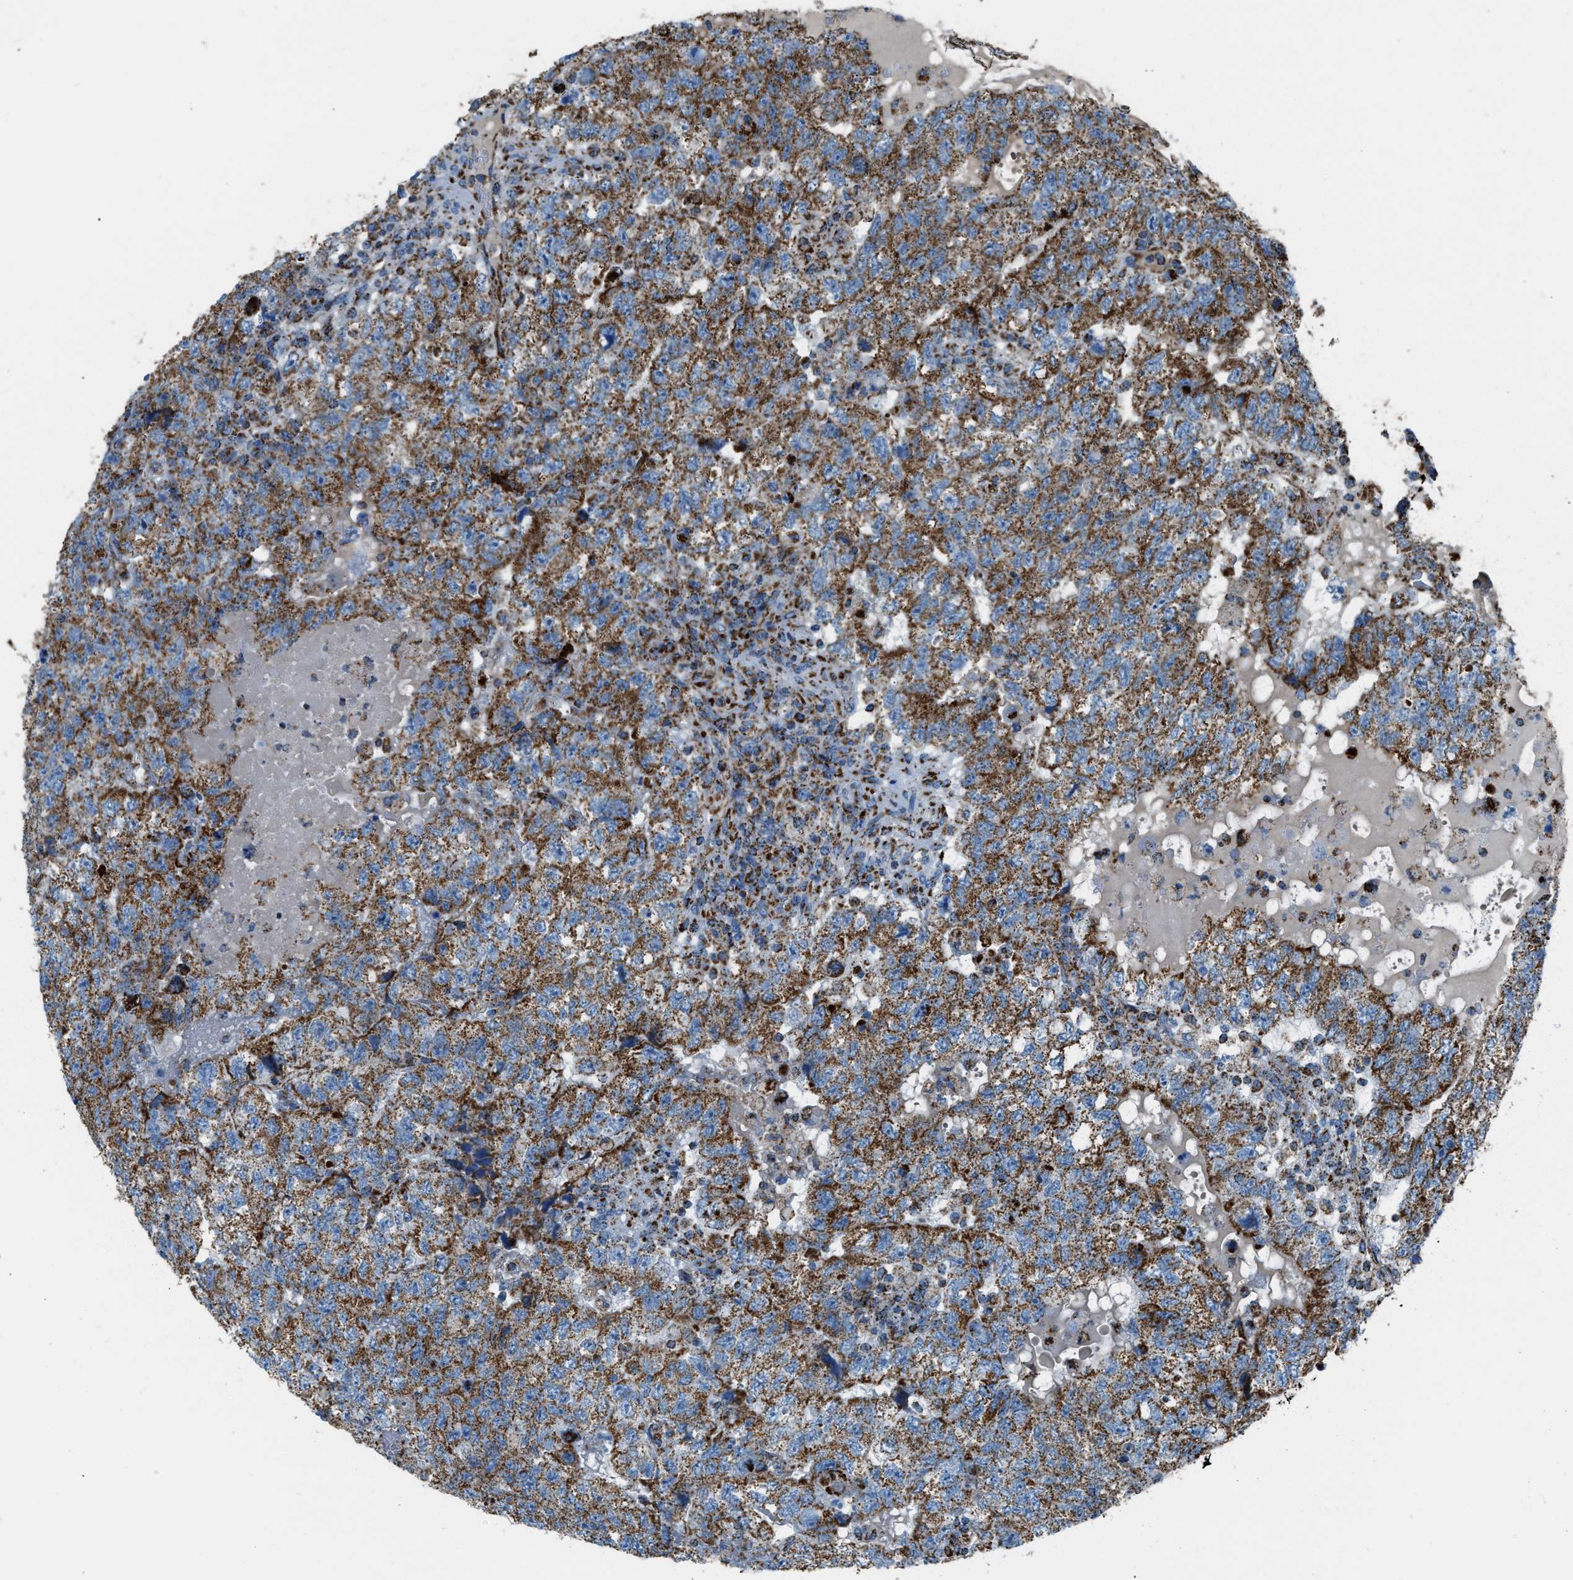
{"staining": {"intensity": "moderate", "quantity": ">75%", "location": "cytoplasmic/membranous"}, "tissue": "testis cancer", "cell_type": "Tumor cells", "image_type": "cancer", "snomed": [{"axis": "morphology", "description": "Carcinoma, Embryonal, NOS"}, {"axis": "topography", "description": "Testis"}], "caption": "A brown stain shows moderate cytoplasmic/membranous positivity of a protein in human embryonal carcinoma (testis) tumor cells.", "gene": "MDH2", "patient": {"sex": "male", "age": 36}}